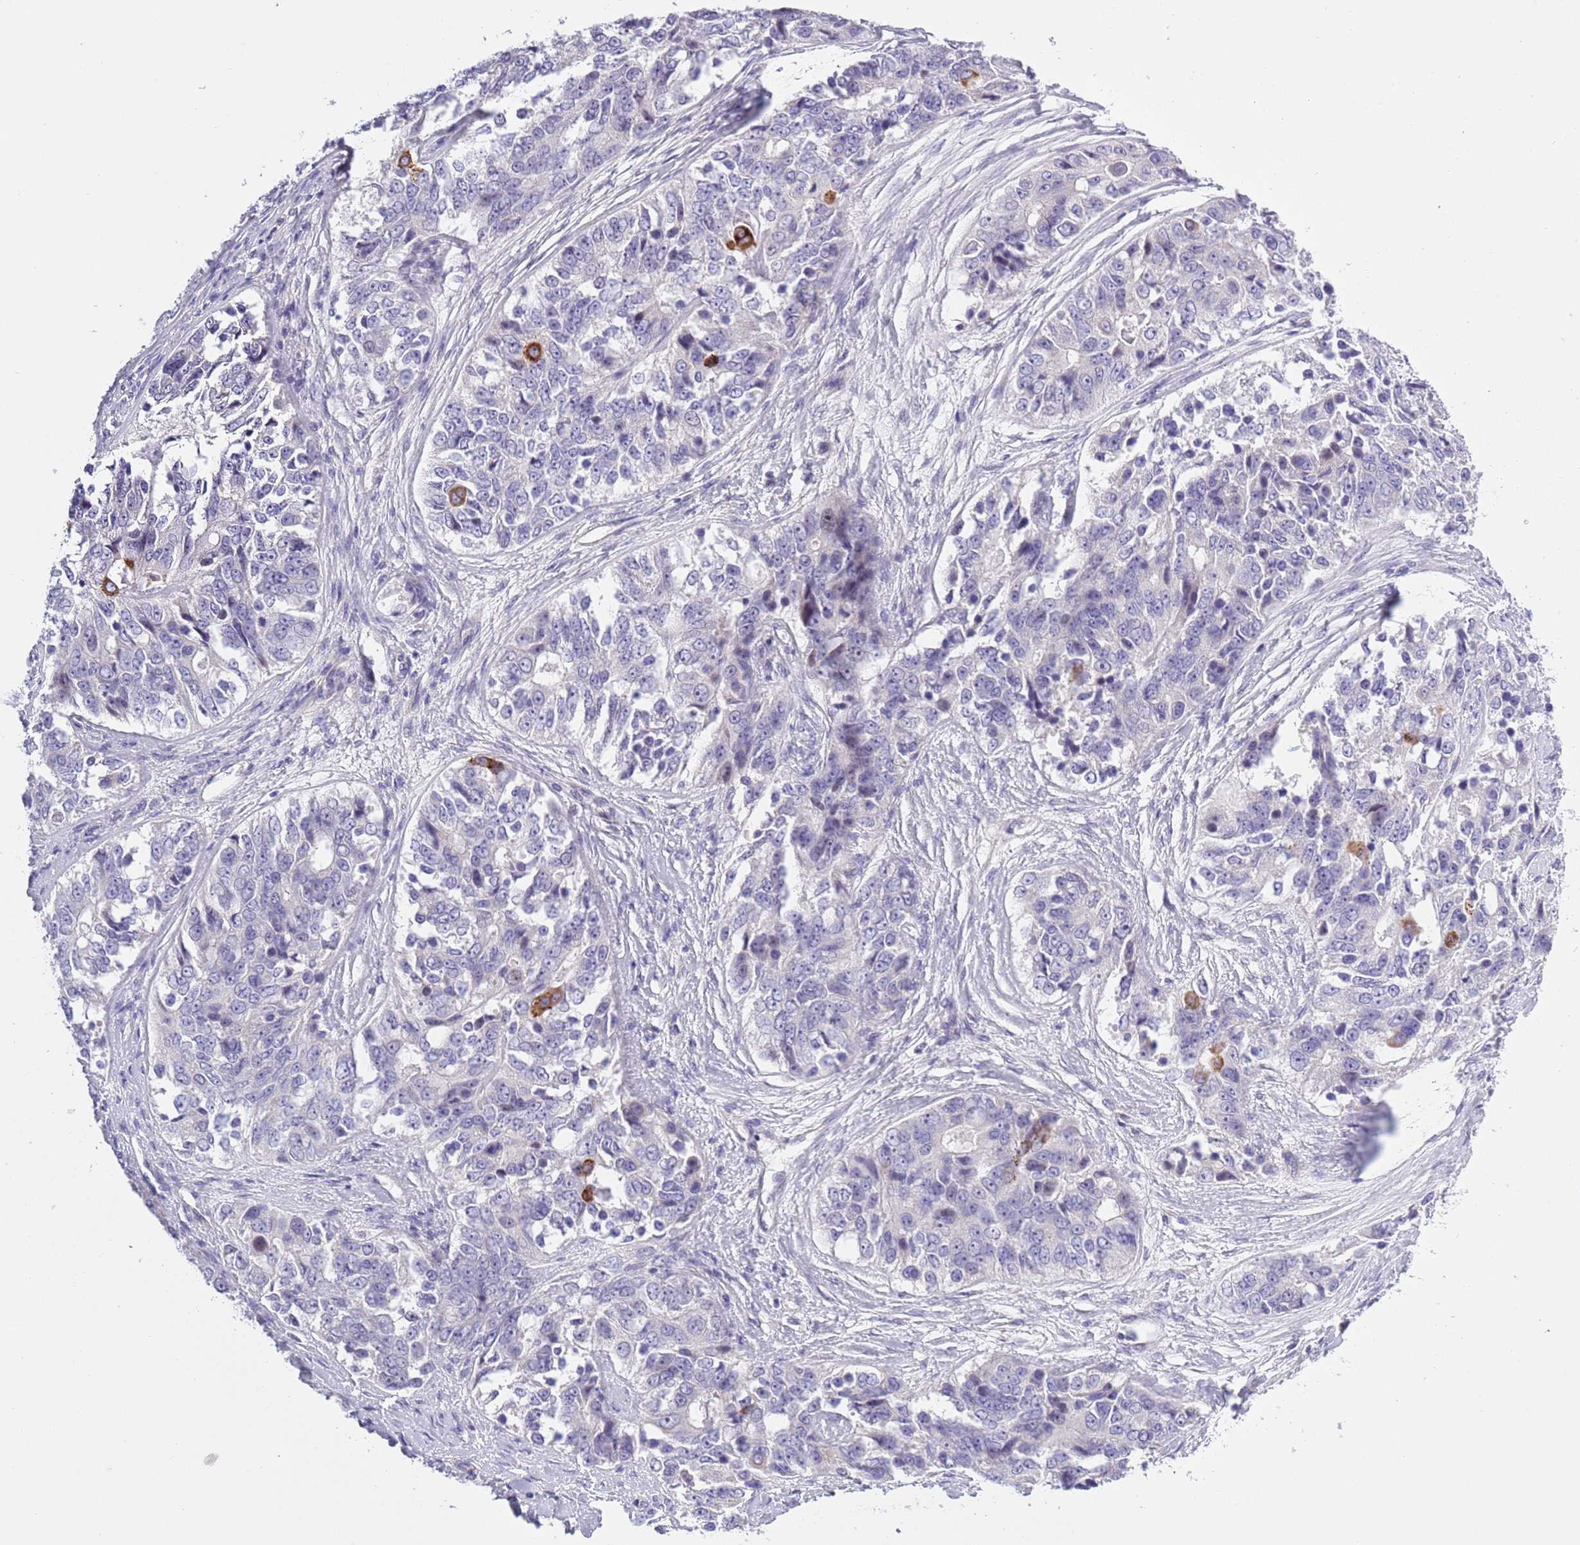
{"staining": {"intensity": "negative", "quantity": "none", "location": "none"}, "tissue": "ovarian cancer", "cell_type": "Tumor cells", "image_type": "cancer", "snomed": [{"axis": "morphology", "description": "Carcinoma, endometroid"}, {"axis": "topography", "description": "Ovary"}], "caption": "Ovarian cancer was stained to show a protein in brown. There is no significant staining in tumor cells. (Stains: DAB (3,3'-diaminobenzidine) immunohistochemistry with hematoxylin counter stain, Microscopy: brightfield microscopy at high magnification).", "gene": "NET1", "patient": {"sex": "female", "age": 51}}